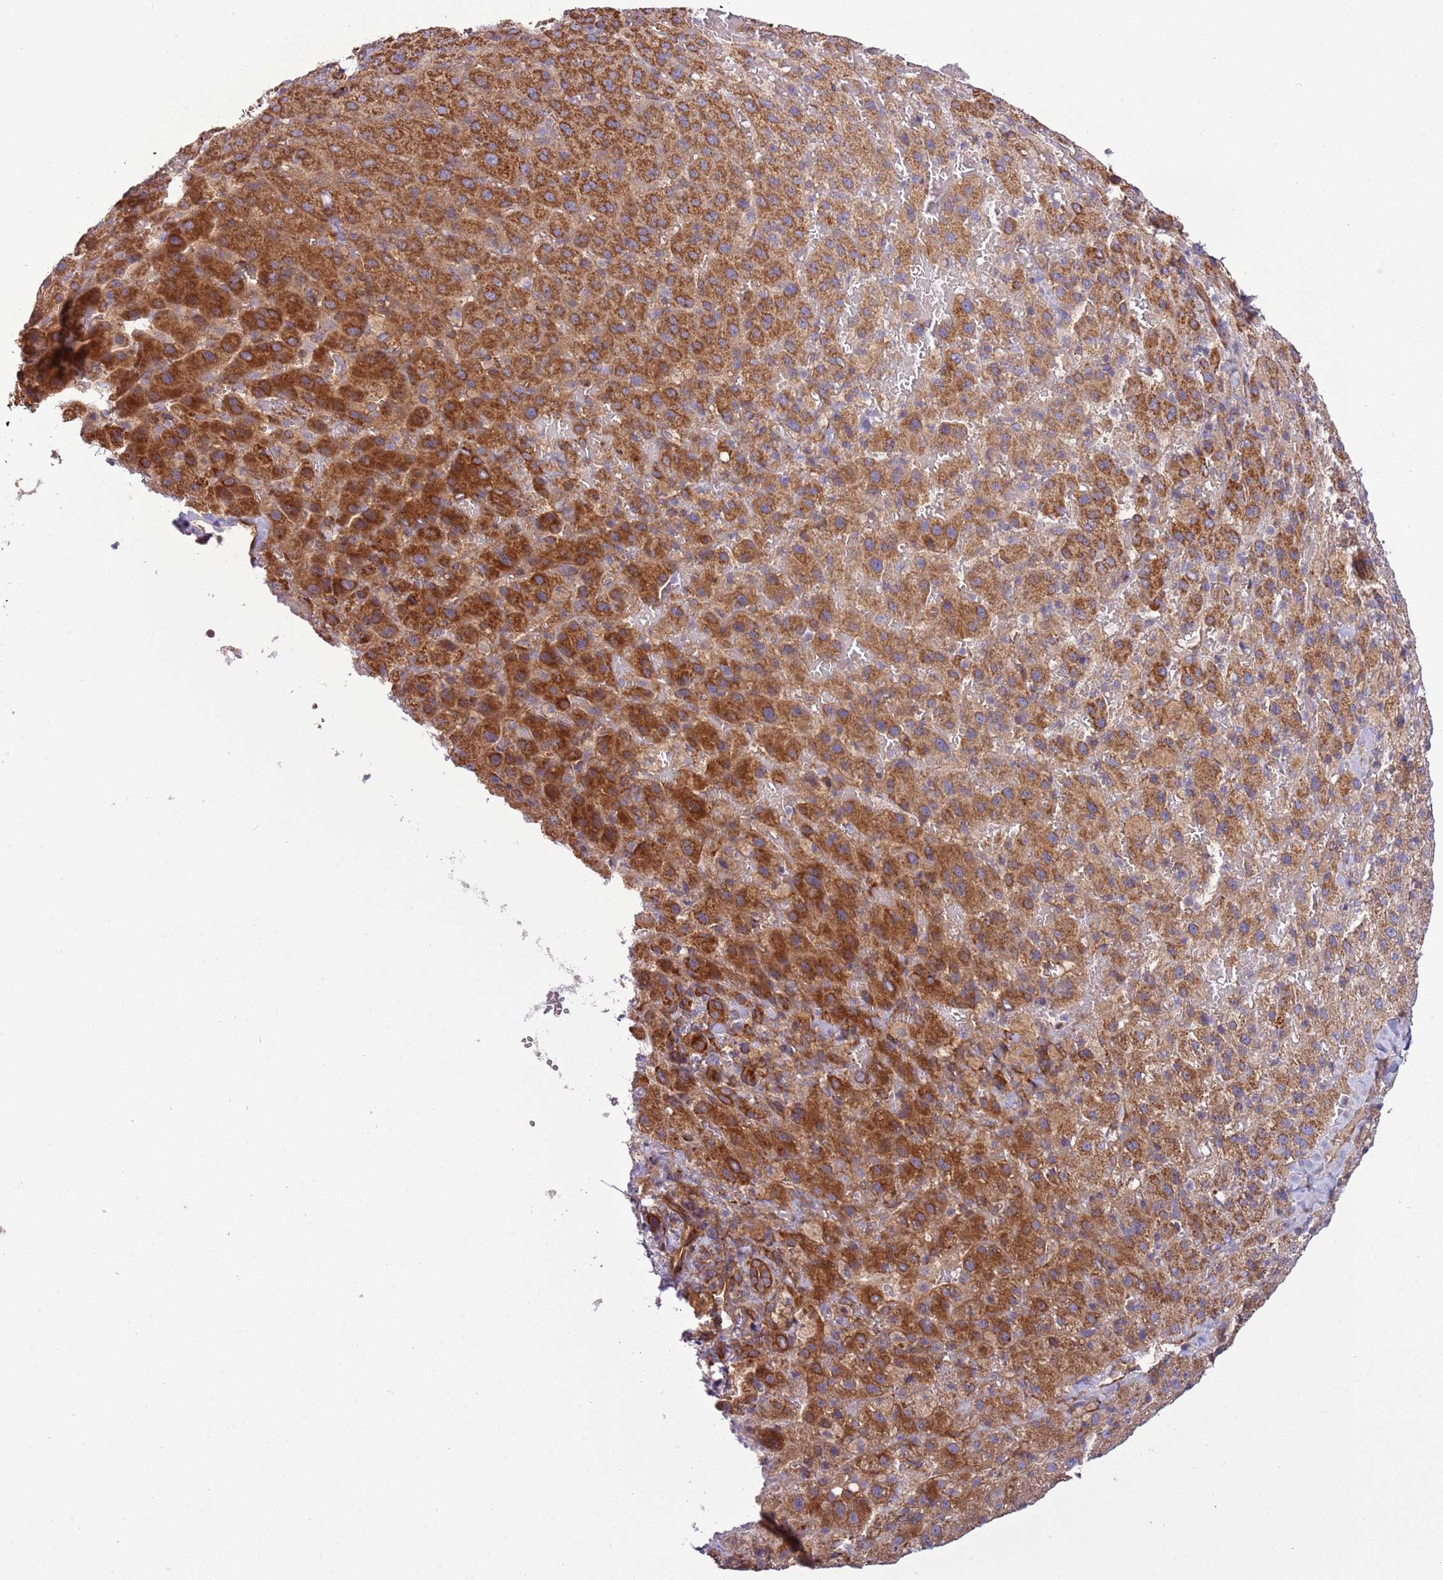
{"staining": {"intensity": "strong", "quantity": ">75%", "location": "cytoplasmic/membranous"}, "tissue": "liver cancer", "cell_type": "Tumor cells", "image_type": "cancer", "snomed": [{"axis": "morphology", "description": "Carcinoma, Hepatocellular, NOS"}, {"axis": "topography", "description": "Liver"}], "caption": "DAB immunohistochemical staining of human liver cancer (hepatocellular carcinoma) shows strong cytoplasmic/membranous protein staining in approximately >75% of tumor cells.", "gene": "GNL1", "patient": {"sex": "female", "age": 58}}